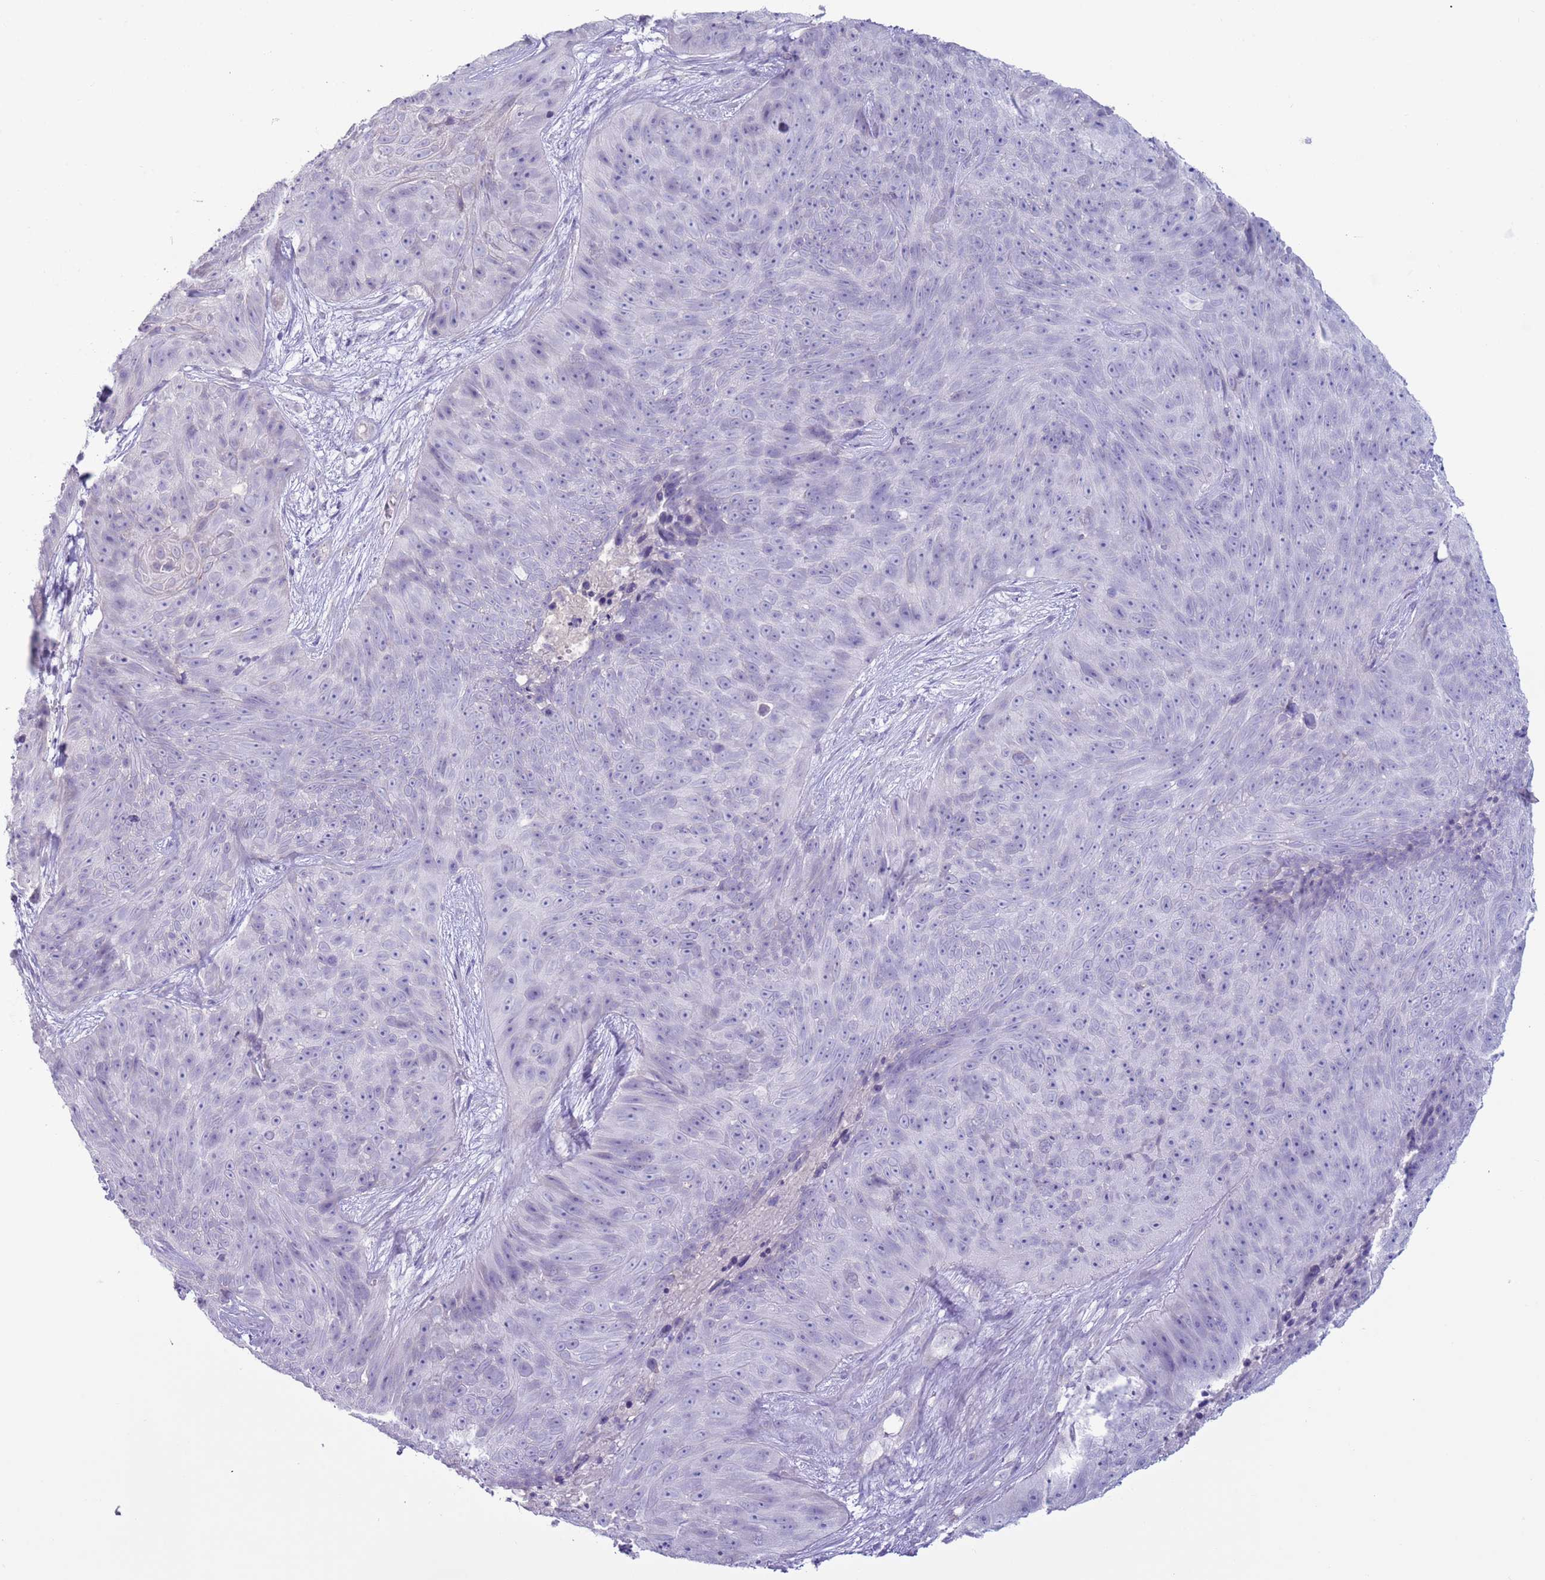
{"staining": {"intensity": "negative", "quantity": "none", "location": "none"}, "tissue": "skin cancer", "cell_type": "Tumor cells", "image_type": "cancer", "snomed": [{"axis": "morphology", "description": "Squamous cell carcinoma, NOS"}, {"axis": "topography", "description": "Skin"}], "caption": "Immunohistochemistry (IHC) of skin cancer (squamous cell carcinoma) demonstrates no positivity in tumor cells.", "gene": "NPAP1", "patient": {"sex": "female", "age": 87}}